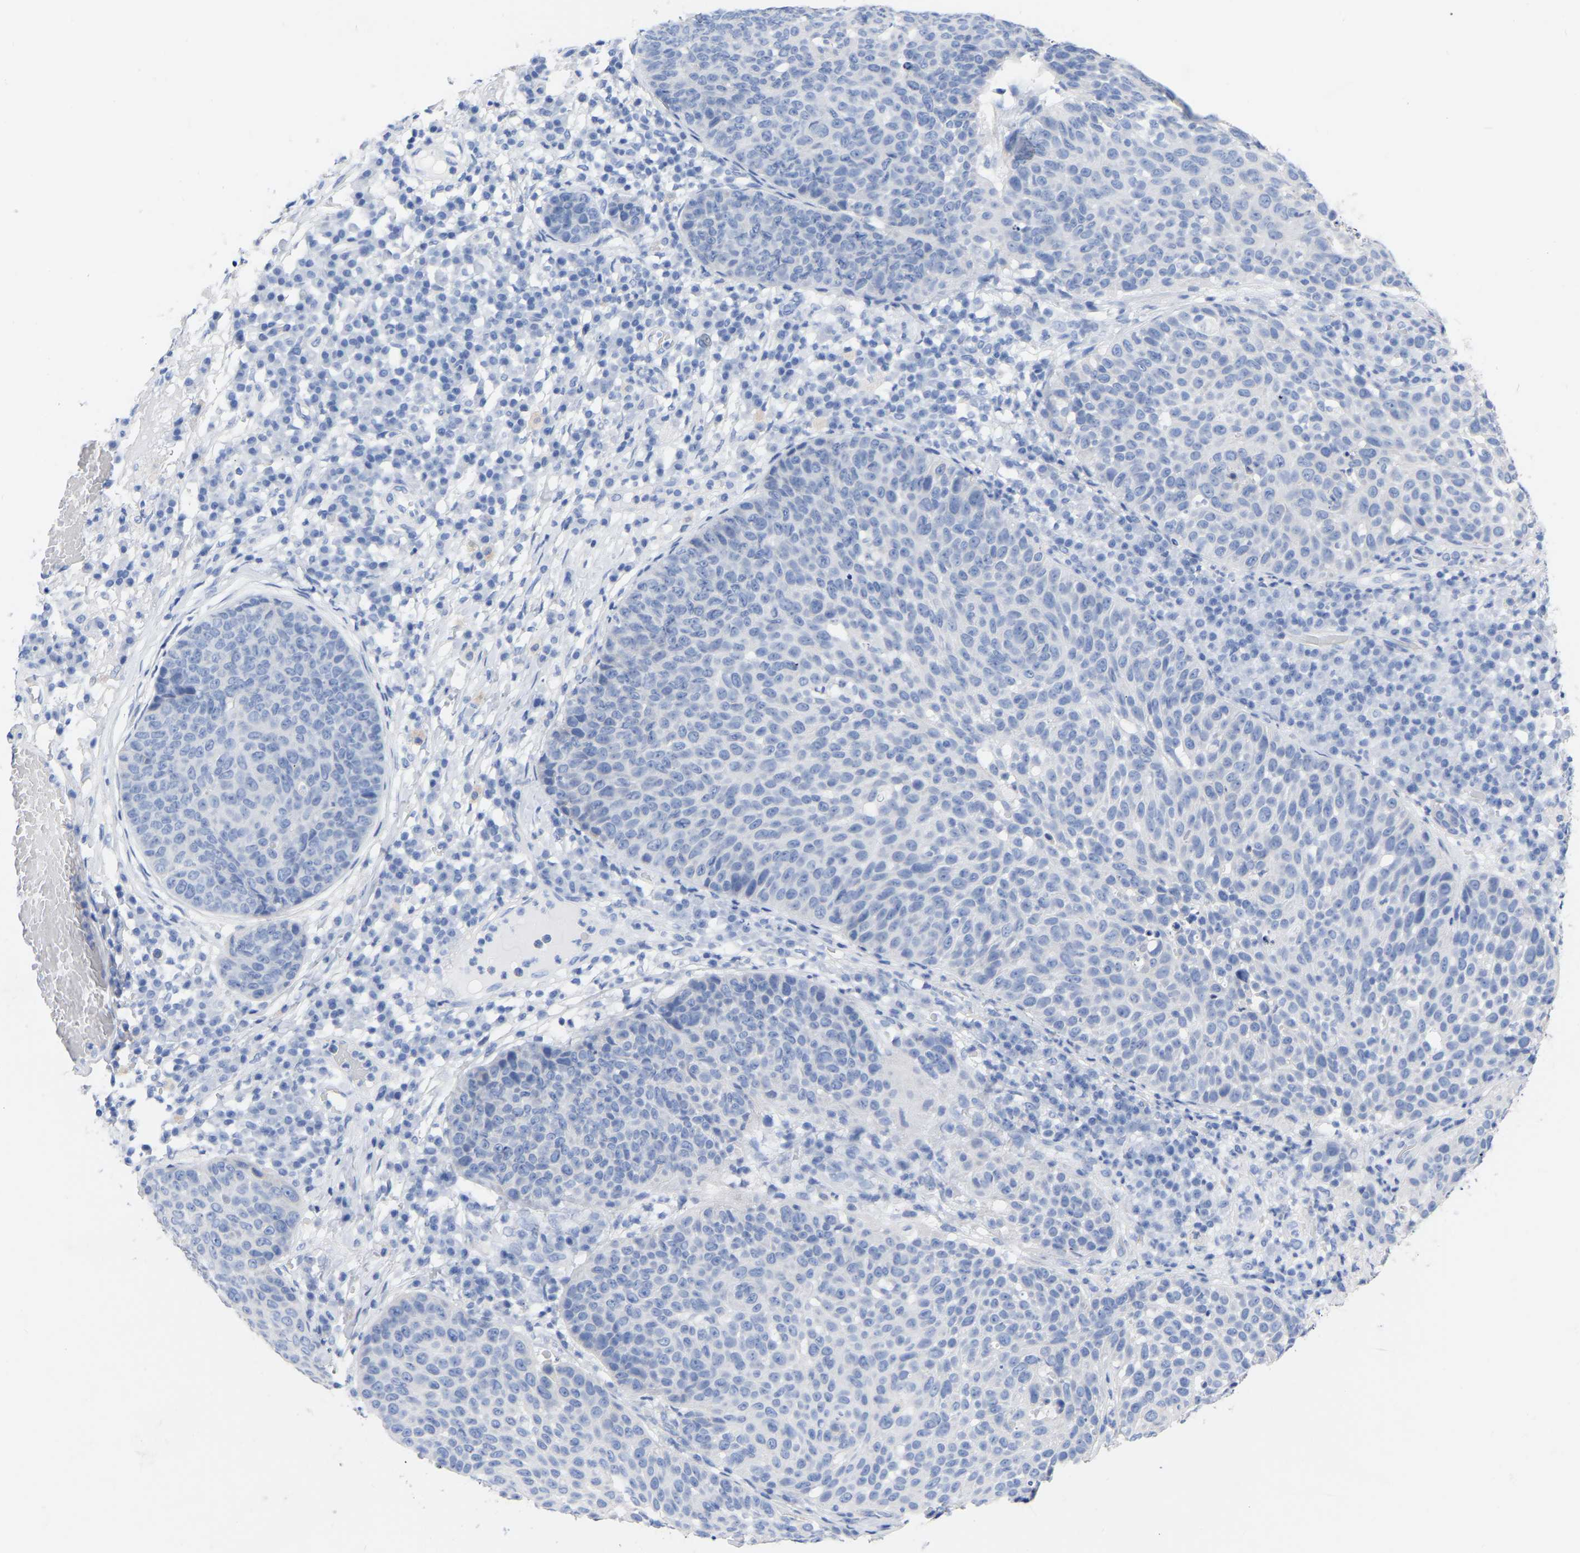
{"staining": {"intensity": "negative", "quantity": "none", "location": "none"}, "tissue": "skin cancer", "cell_type": "Tumor cells", "image_type": "cancer", "snomed": [{"axis": "morphology", "description": "Squamous cell carcinoma in situ, NOS"}, {"axis": "morphology", "description": "Squamous cell carcinoma, NOS"}, {"axis": "topography", "description": "Skin"}], "caption": "A histopathology image of squamous cell carcinoma in situ (skin) stained for a protein exhibits no brown staining in tumor cells.", "gene": "ZNF629", "patient": {"sex": "male", "age": 93}}